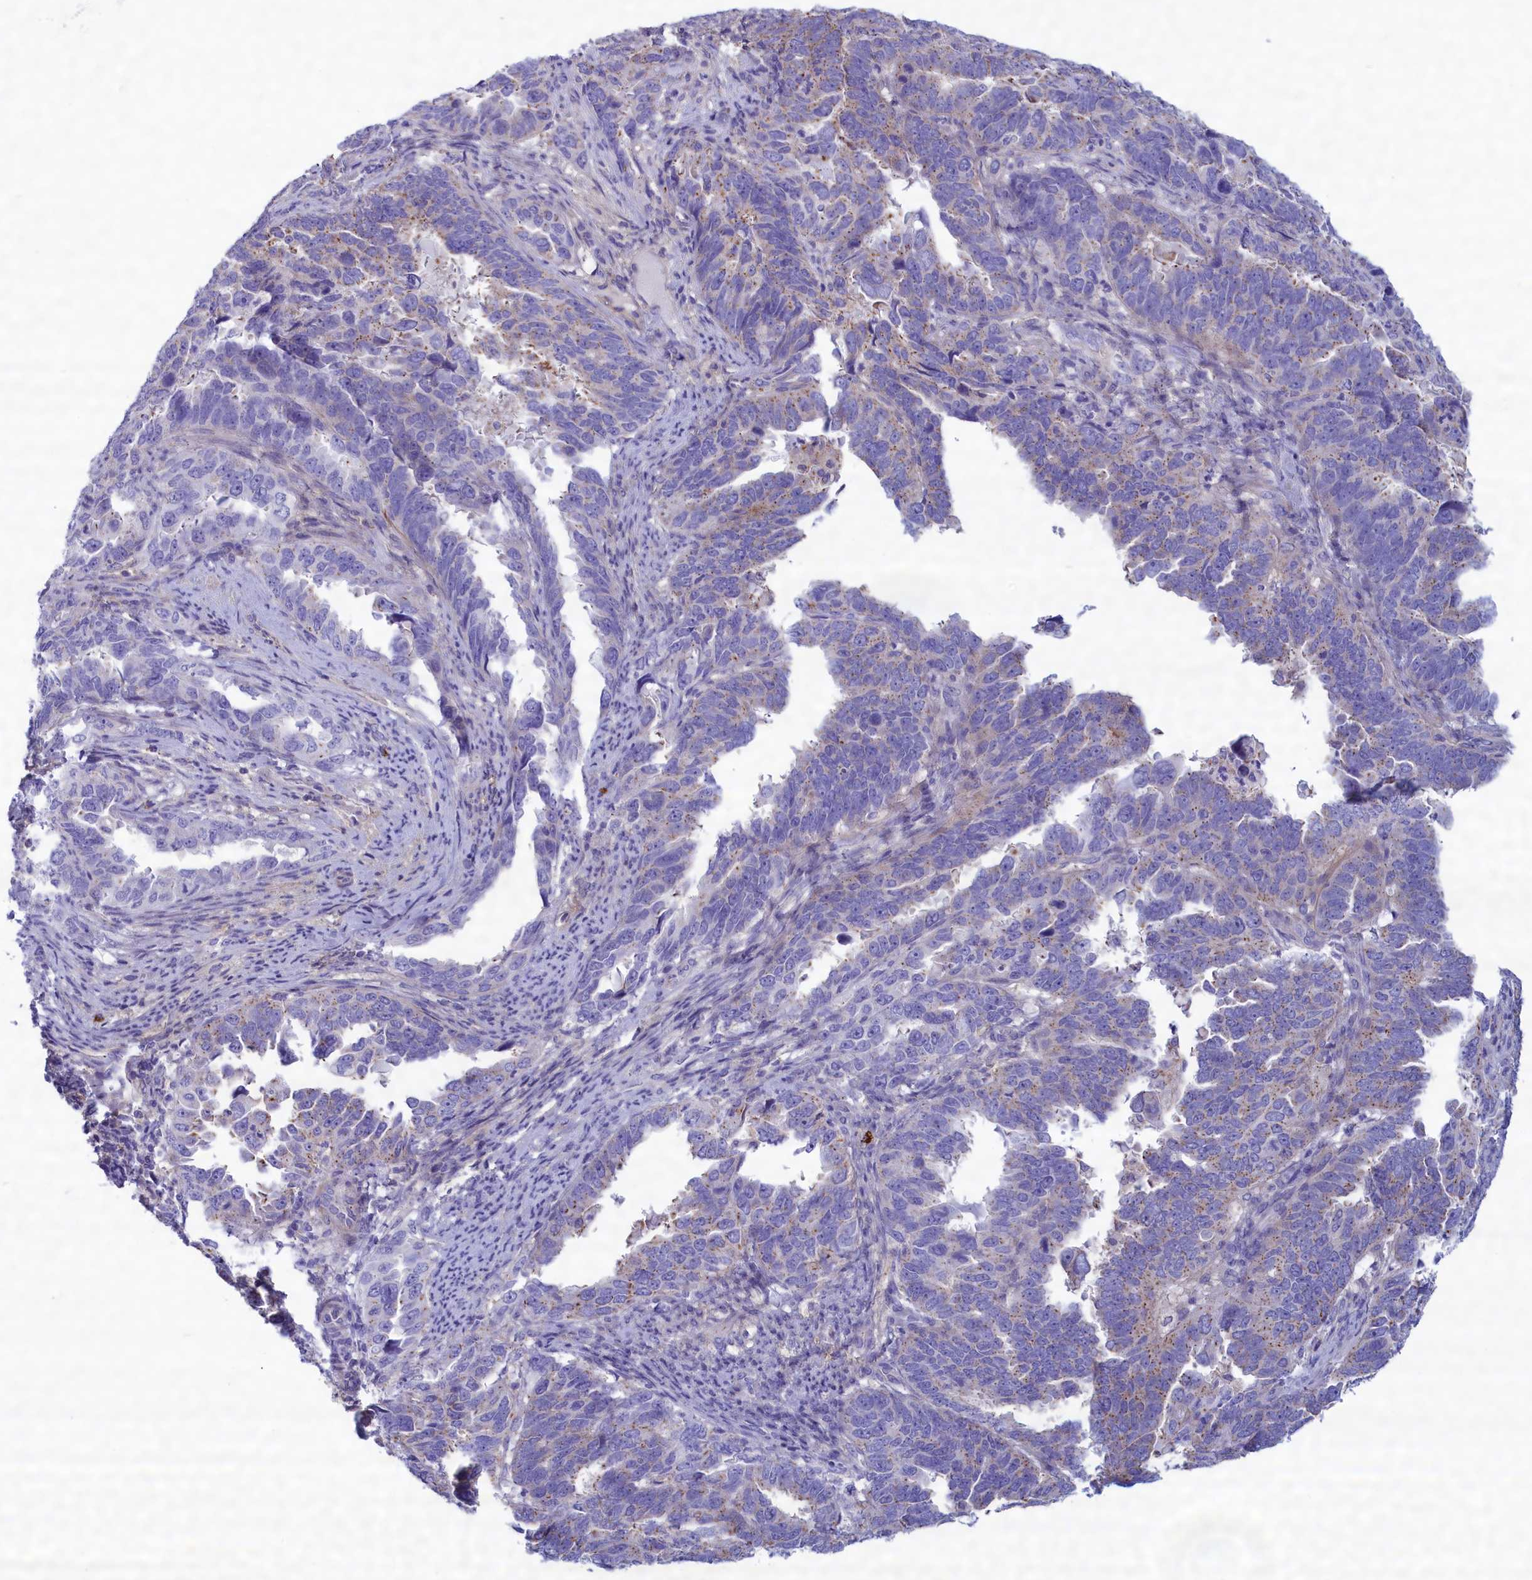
{"staining": {"intensity": "negative", "quantity": "none", "location": "none"}, "tissue": "endometrial cancer", "cell_type": "Tumor cells", "image_type": "cancer", "snomed": [{"axis": "morphology", "description": "Adenocarcinoma, NOS"}, {"axis": "topography", "description": "Endometrium"}], "caption": "A photomicrograph of human endometrial cancer (adenocarcinoma) is negative for staining in tumor cells. (Brightfield microscopy of DAB IHC at high magnification).", "gene": "MPV17L2", "patient": {"sex": "female", "age": 65}}